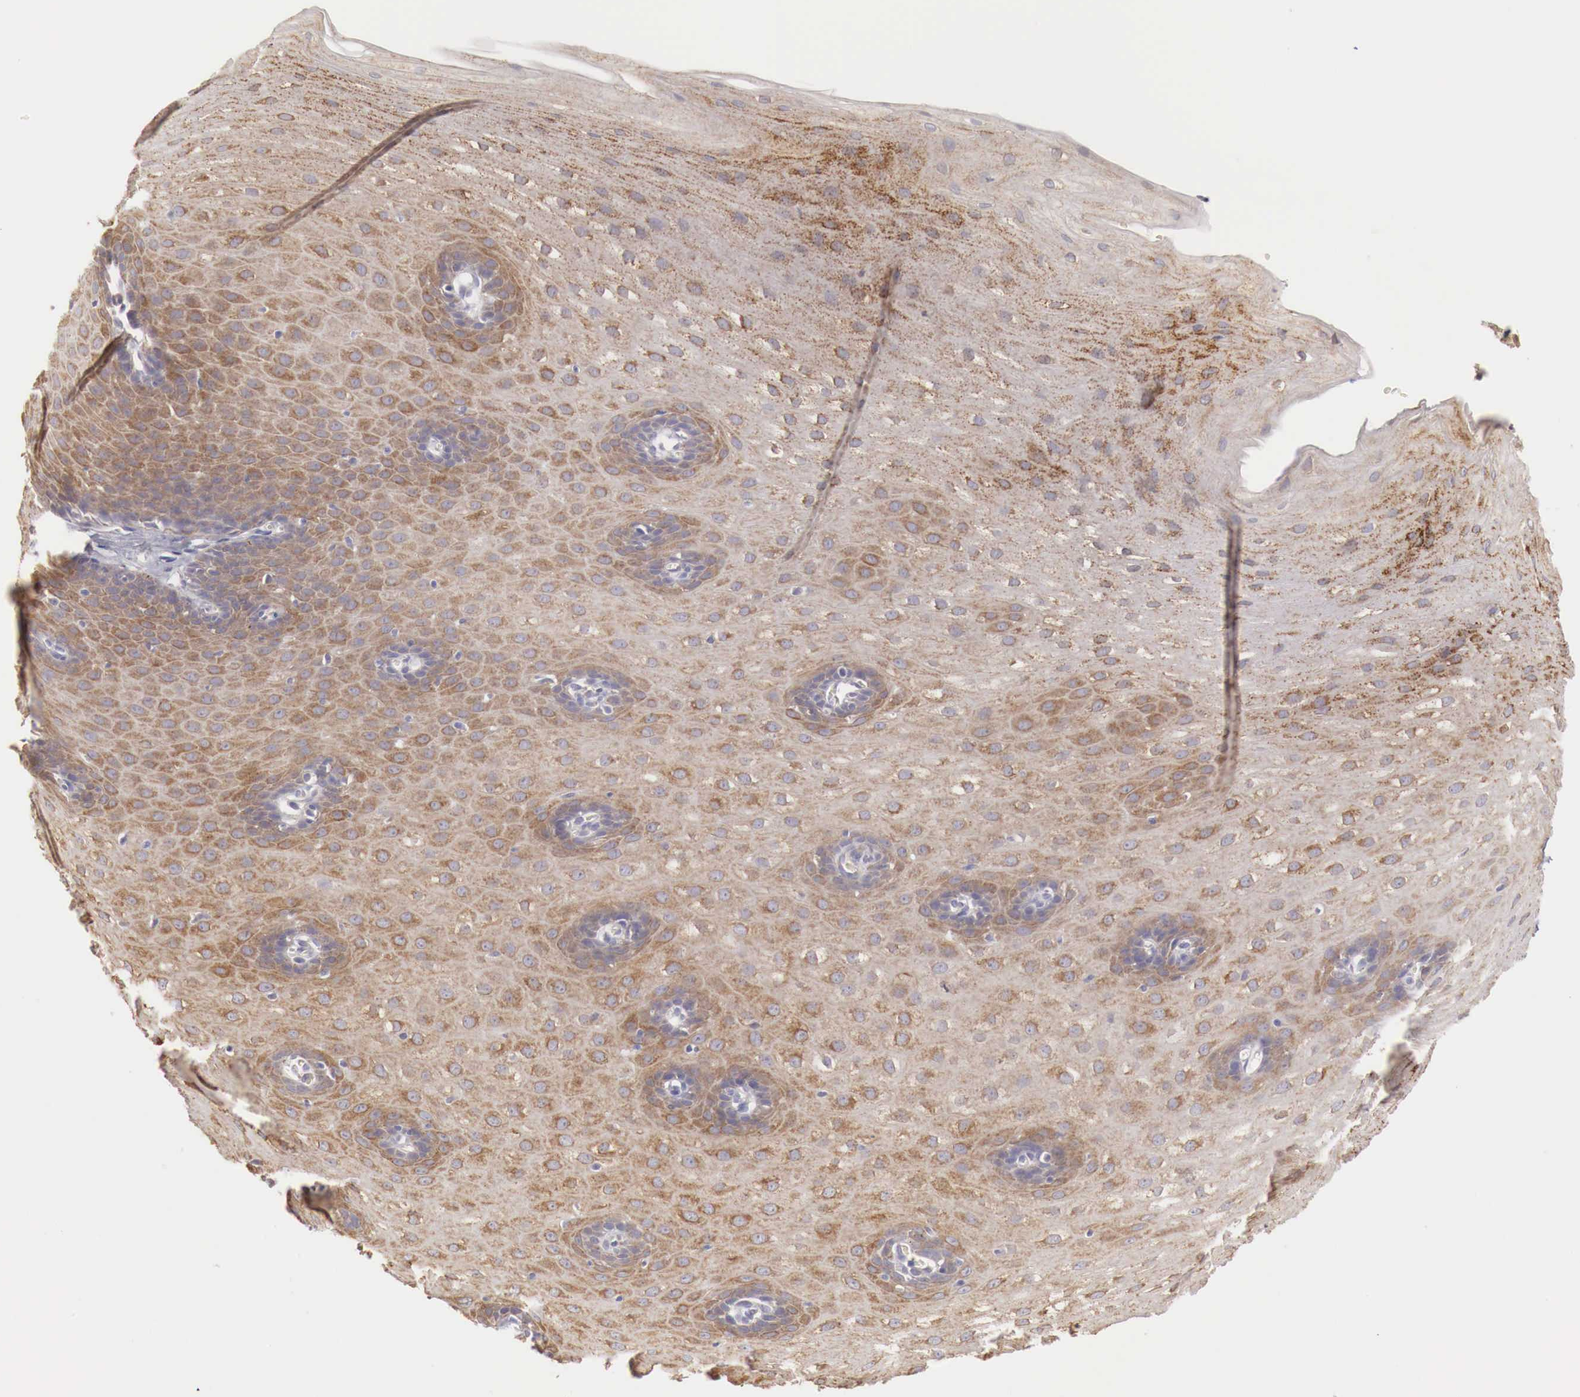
{"staining": {"intensity": "moderate", "quantity": ">75%", "location": "cytoplasmic/membranous"}, "tissue": "esophagus", "cell_type": "Squamous epithelial cells", "image_type": "normal", "snomed": [{"axis": "morphology", "description": "Normal tissue, NOS"}, {"axis": "topography", "description": "Esophagus"}], "caption": "A high-resolution histopathology image shows IHC staining of unremarkable esophagus, which reveals moderate cytoplasmic/membranous staining in about >75% of squamous epithelial cells. The staining was performed using DAB to visualize the protein expression in brown, while the nuclei were stained in blue with hematoxylin (Magnification: 20x).", "gene": "NSDHL", "patient": {"sex": "male", "age": 70}}